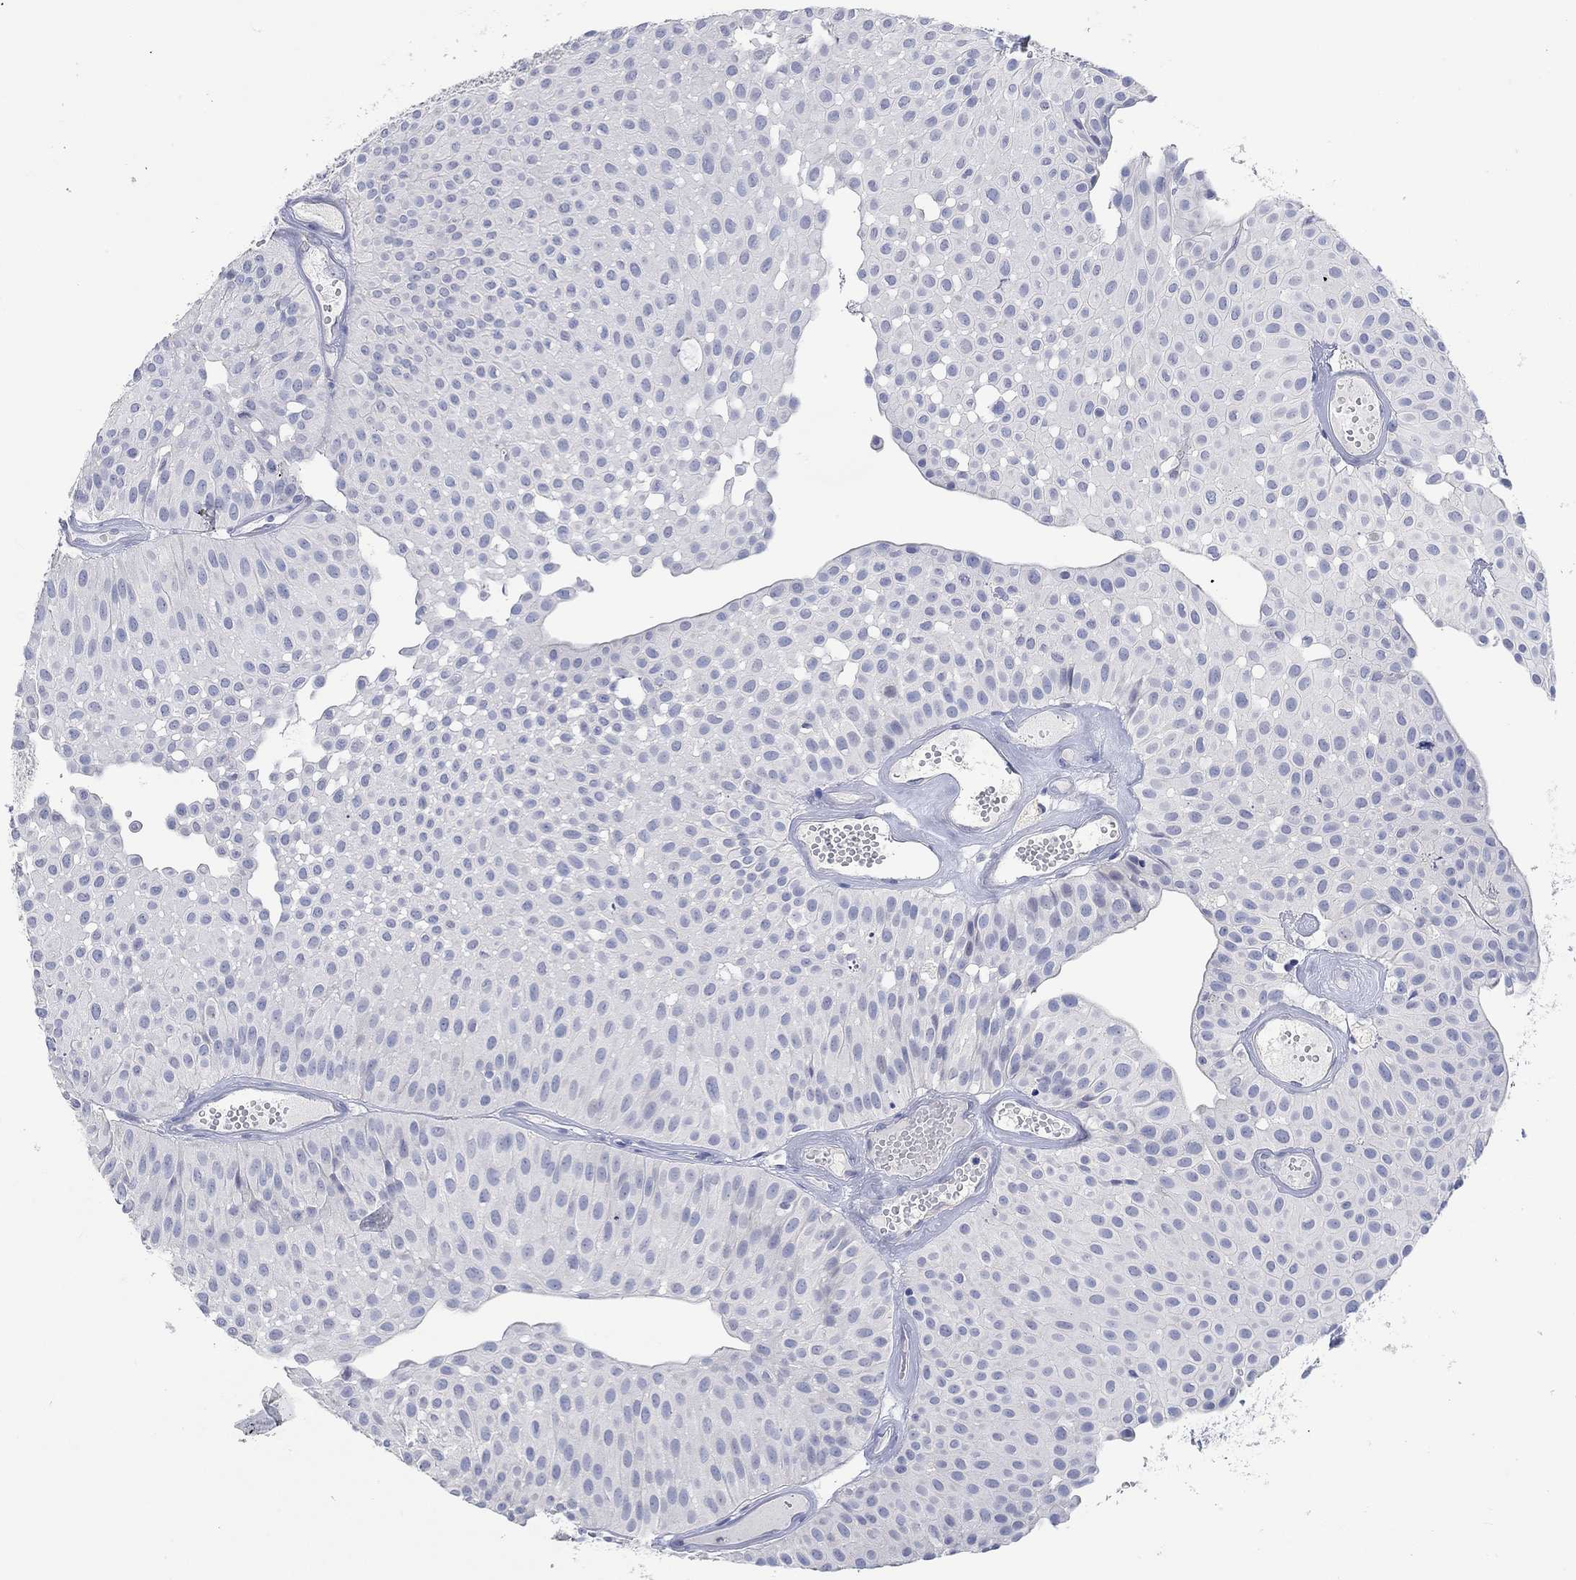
{"staining": {"intensity": "negative", "quantity": "none", "location": "none"}, "tissue": "urothelial cancer", "cell_type": "Tumor cells", "image_type": "cancer", "snomed": [{"axis": "morphology", "description": "Urothelial carcinoma, Low grade"}, {"axis": "topography", "description": "Urinary bladder"}], "caption": "Human urothelial carcinoma (low-grade) stained for a protein using immunohistochemistry (IHC) reveals no staining in tumor cells.", "gene": "DLK1", "patient": {"sex": "male", "age": 64}}